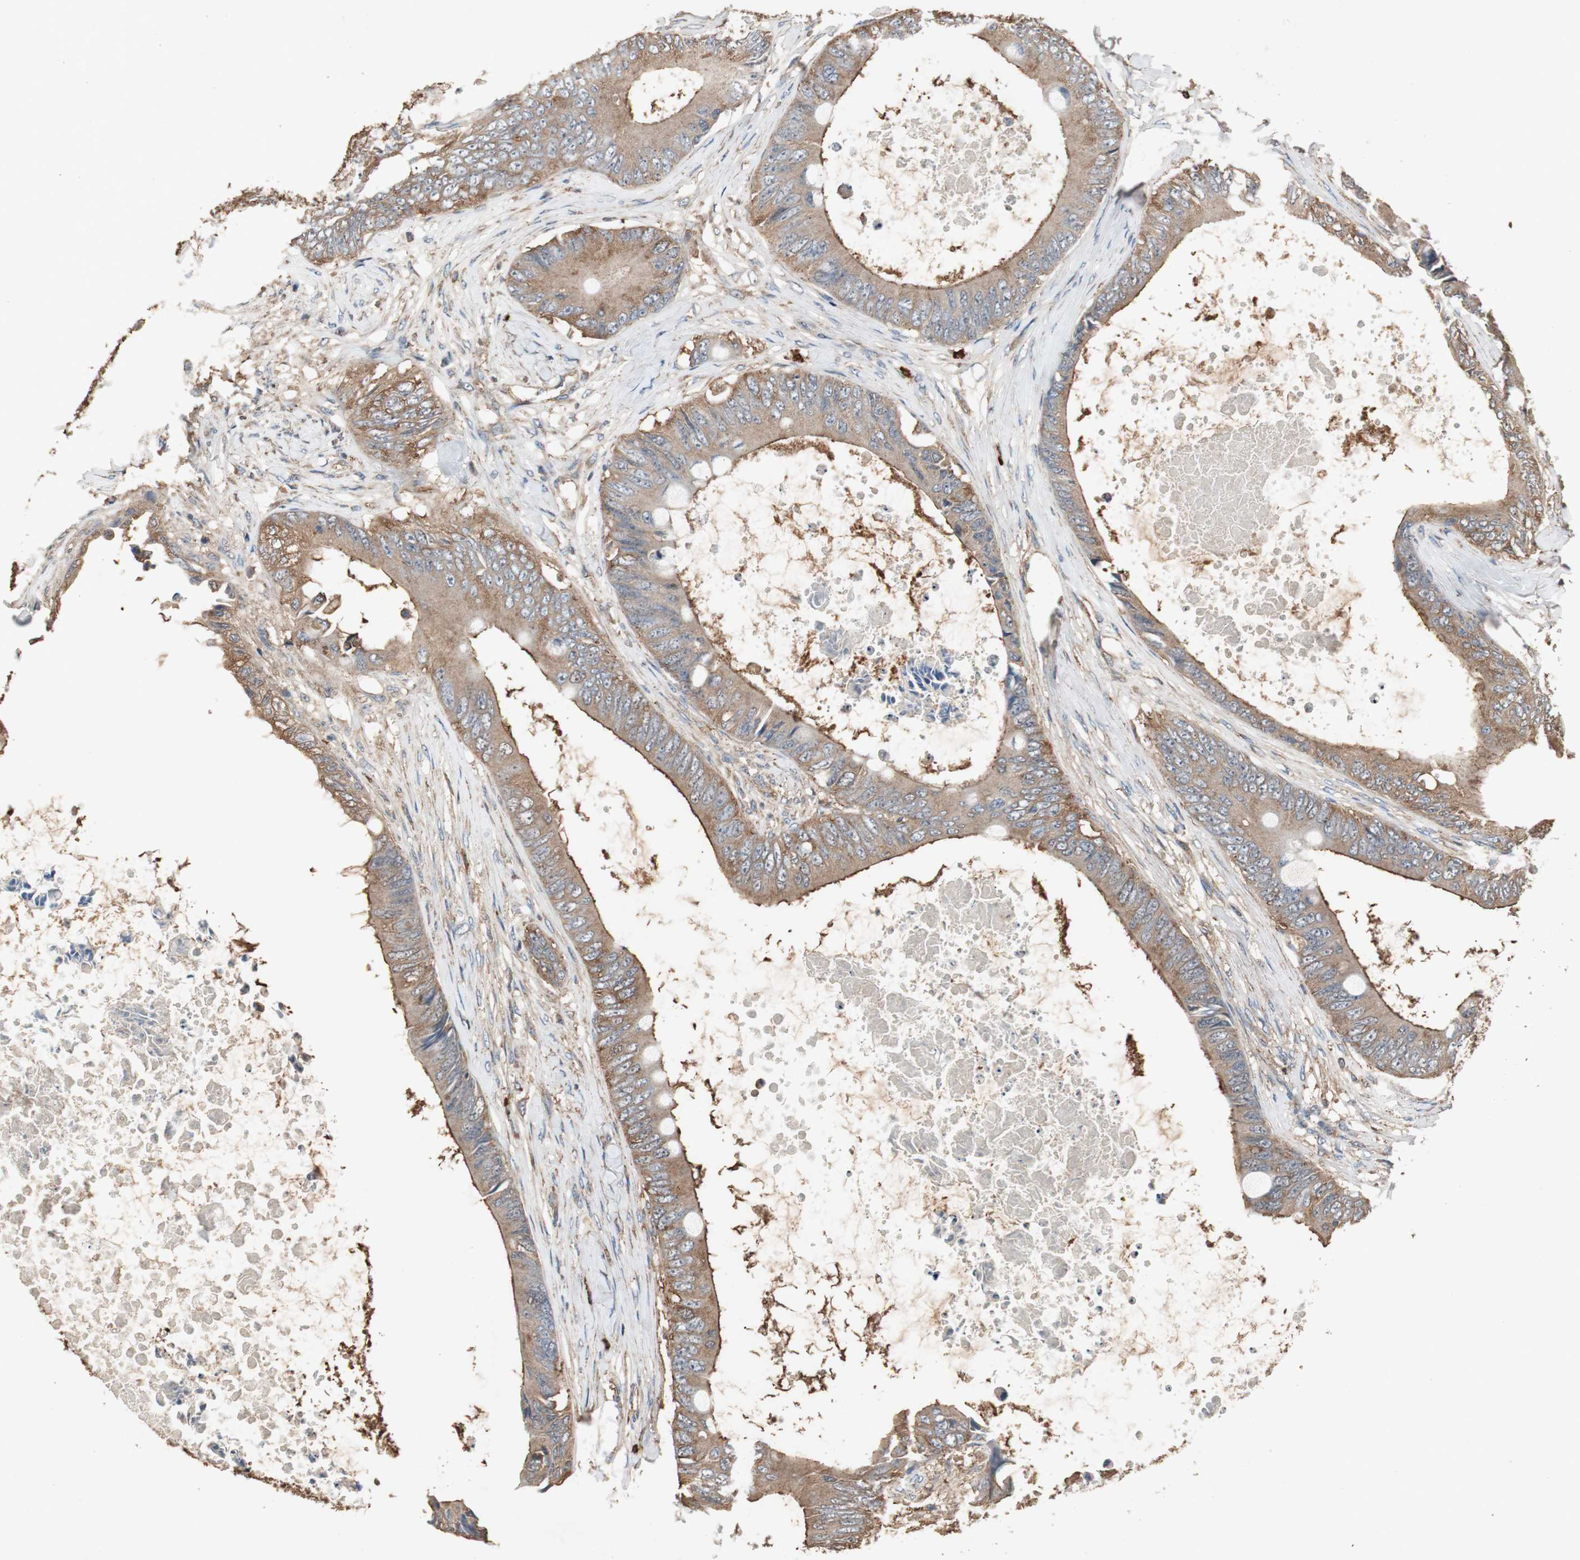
{"staining": {"intensity": "moderate", "quantity": ">75%", "location": "cytoplasmic/membranous"}, "tissue": "colorectal cancer", "cell_type": "Tumor cells", "image_type": "cancer", "snomed": [{"axis": "morphology", "description": "Normal tissue, NOS"}, {"axis": "morphology", "description": "Adenocarcinoma, NOS"}, {"axis": "topography", "description": "Rectum"}, {"axis": "topography", "description": "Peripheral nerve tissue"}], "caption": "Colorectal adenocarcinoma was stained to show a protein in brown. There is medium levels of moderate cytoplasmic/membranous staining in approximately >75% of tumor cells. (Brightfield microscopy of DAB IHC at high magnification).", "gene": "TNFRSF14", "patient": {"sex": "female", "age": 77}}